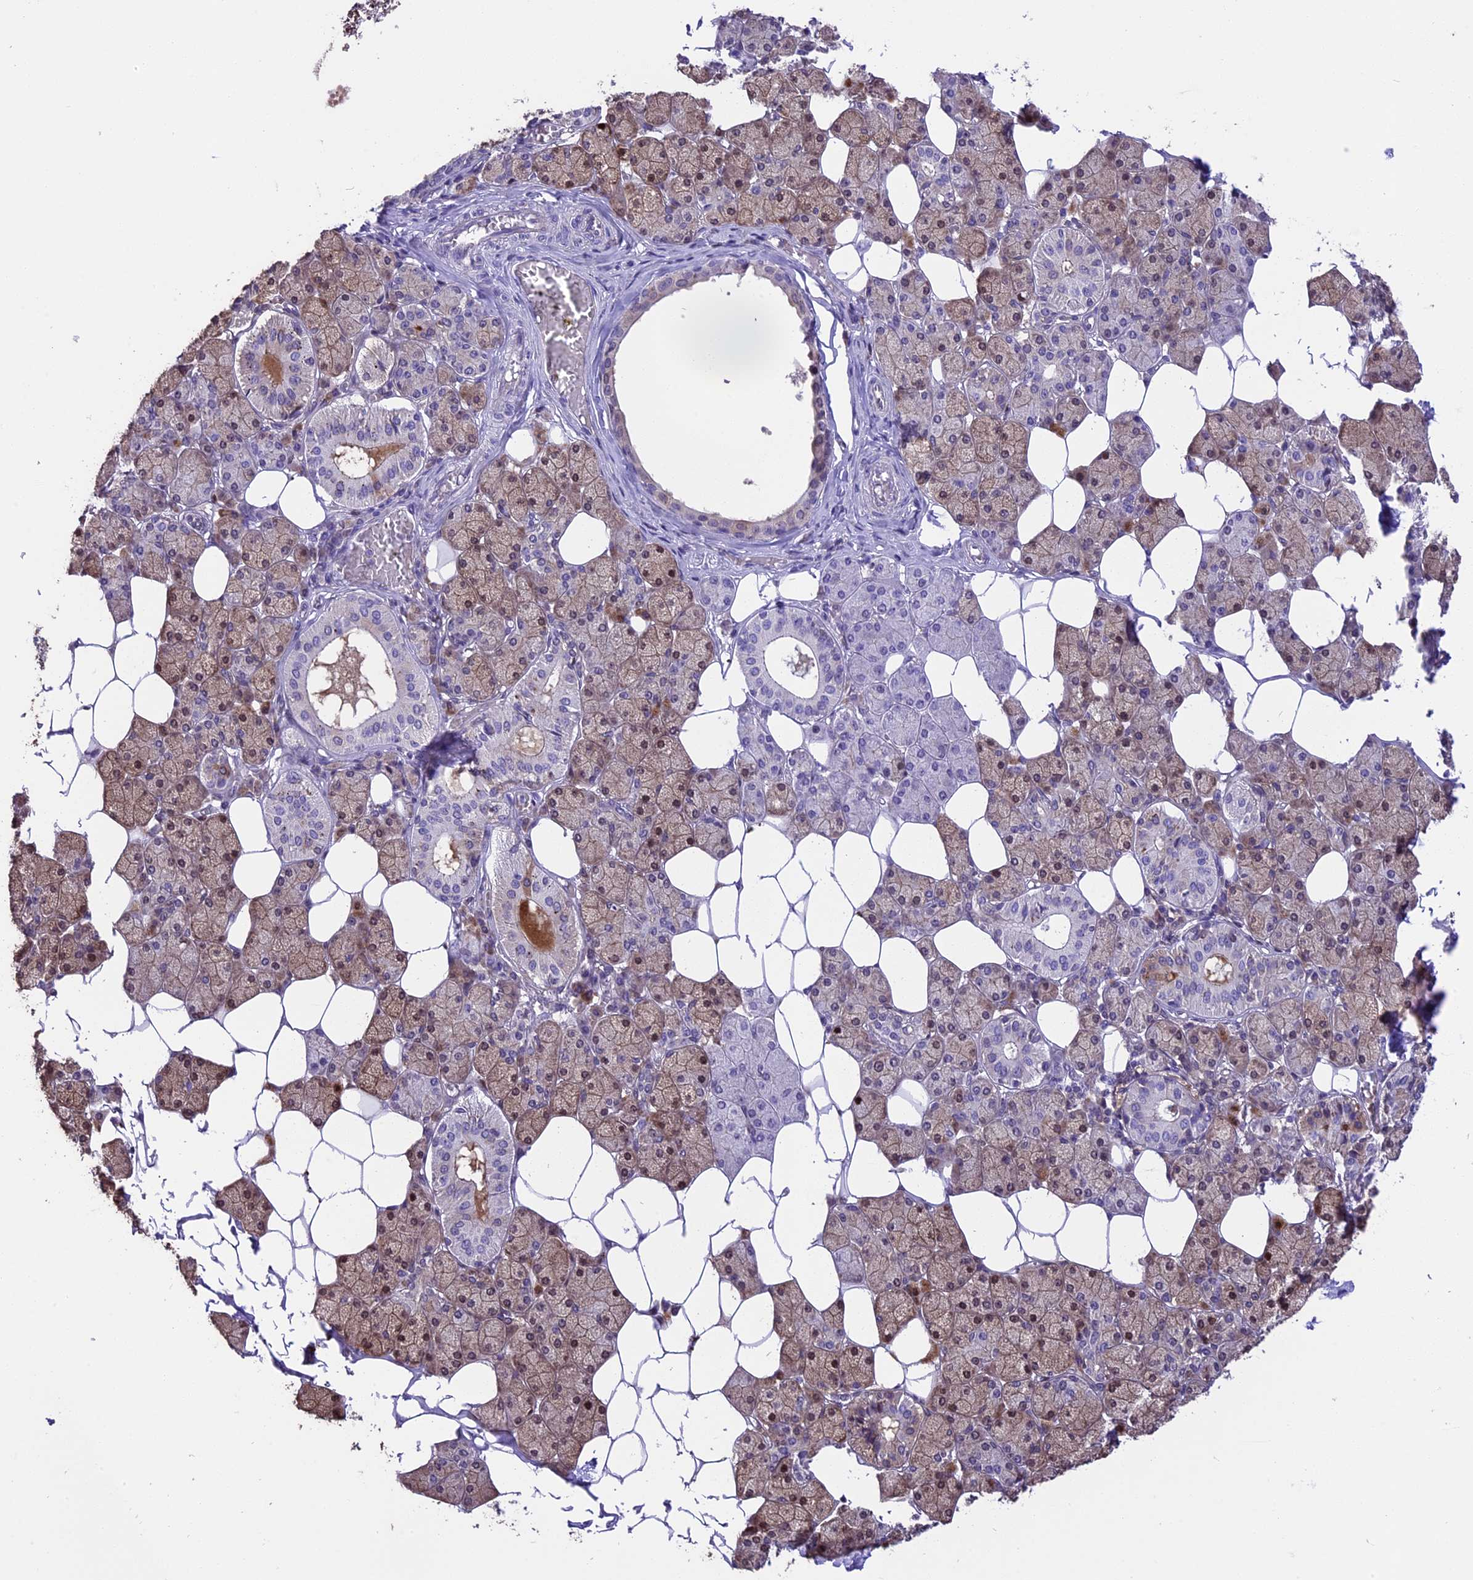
{"staining": {"intensity": "moderate", "quantity": "<25%", "location": "cytoplasmic/membranous,nuclear"}, "tissue": "salivary gland", "cell_type": "Glandular cells", "image_type": "normal", "snomed": [{"axis": "morphology", "description": "Normal tissue, NOS"}, {"axis": "topography", "description": "Salivary gland"}], "caption": "Immunohistochemistry (IHC) histopathology image of normal salivary gland: human salivary gland stained using IHC displays low levels of moderate protein expression localized specifically in the cytoplasmic/membranous,nuclear of glandular cells, appearing as a cytoplasmic/membranous,nuclear brown color.", "gene": "PRR15", "patient": {"sex": "female", "age": 33}}